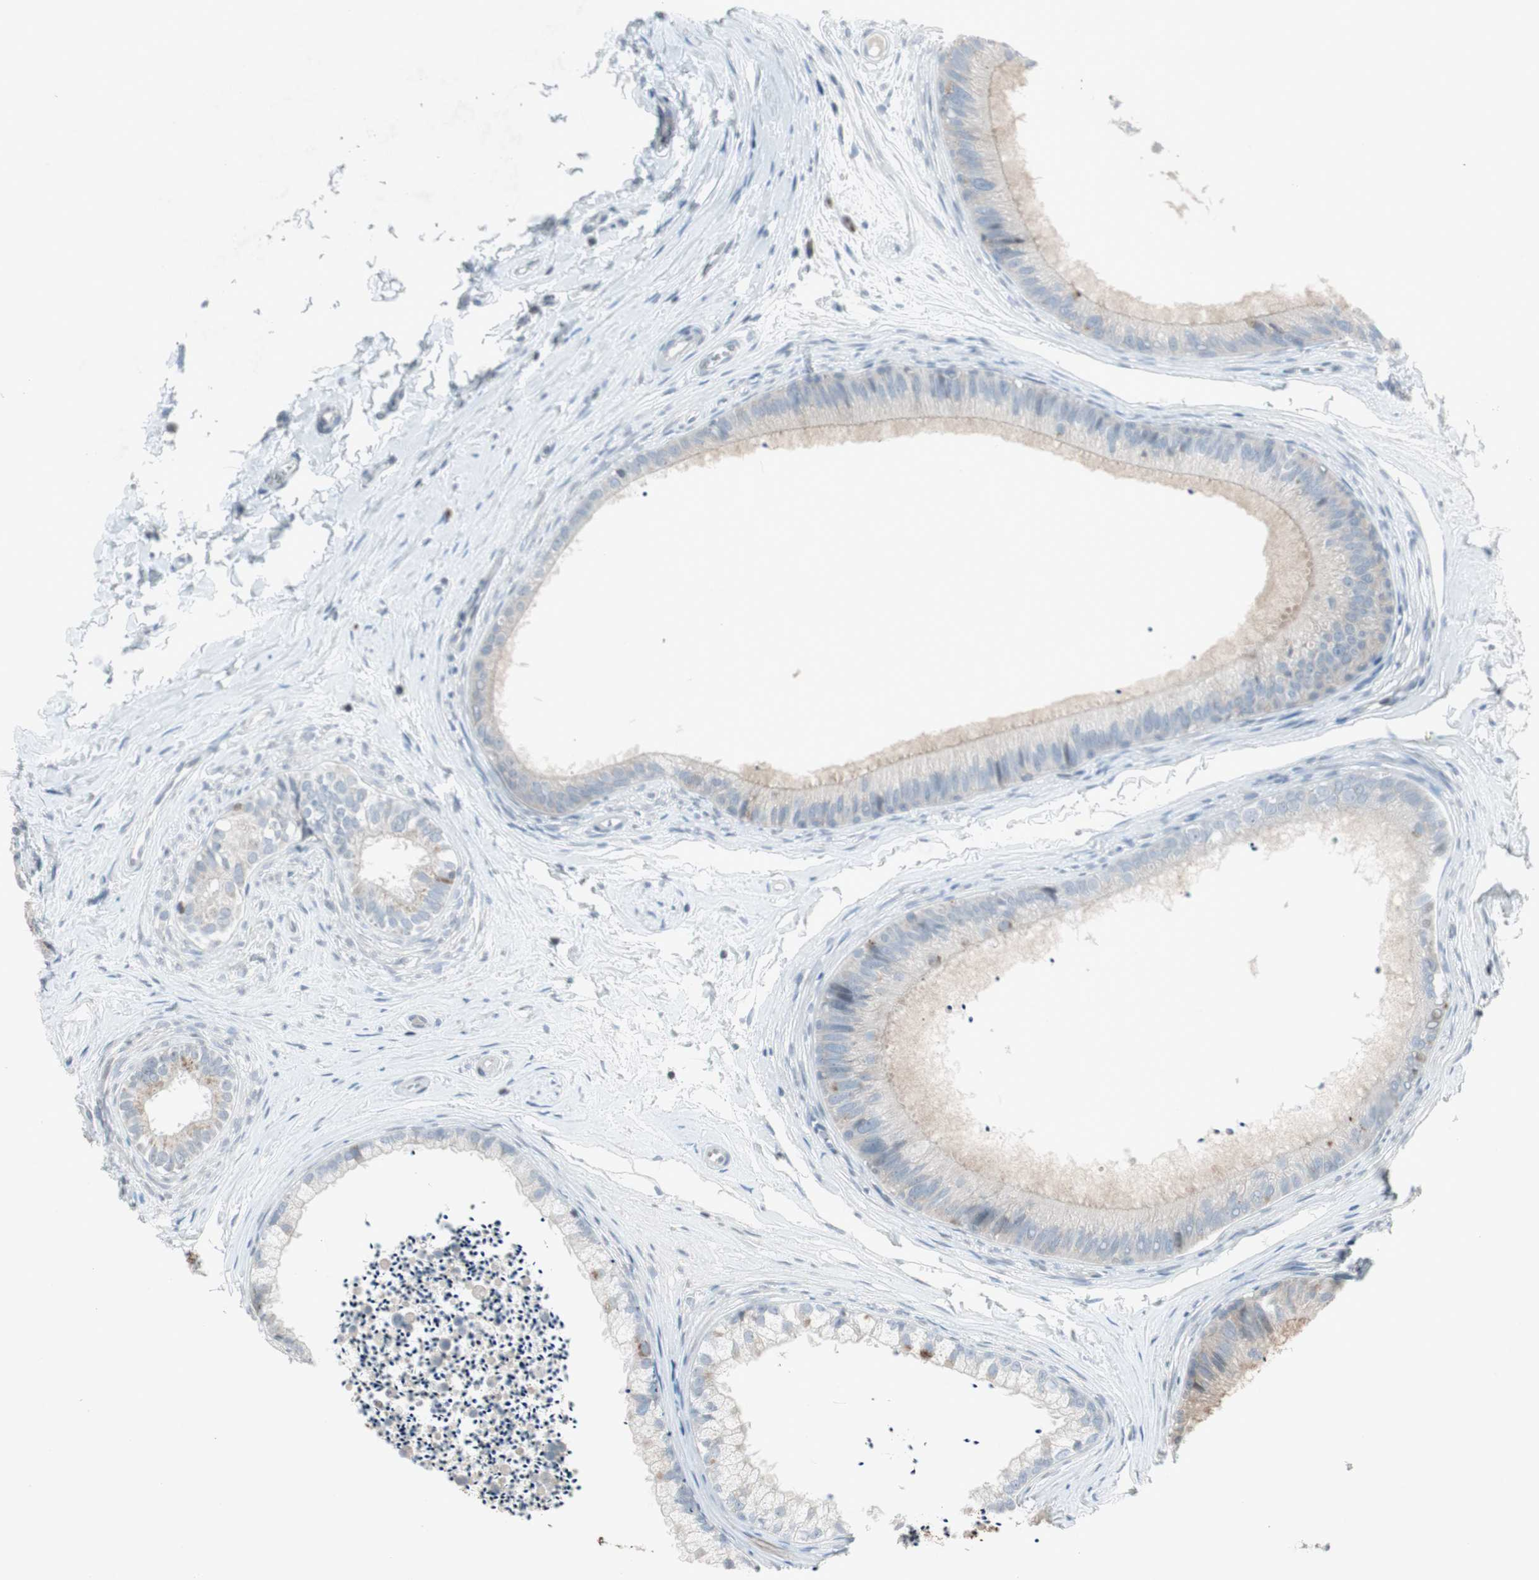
{"staining": {"intensity": "weak", "quantity": "25%-75%", "location": "cytoplasmic/membranous"}, "tissue": "epididymis", "cell_type": "Glandular cells", "image_type": "normal", "snomed": [{"axis": "morphology", "description": "Normal tissue, NOS"}, {"axis": "topography", "description": "Epididymis"}], "caption": "DAB (3,3'-diaminobenzidine) immunohistochemical staining of benign human epididymis shows weak cytoplasmic/membranous protein expression in approximately 25%-75% of glandular cells.", "gene": "ARG2", "patient": {"sex": "male", "age": 56}}